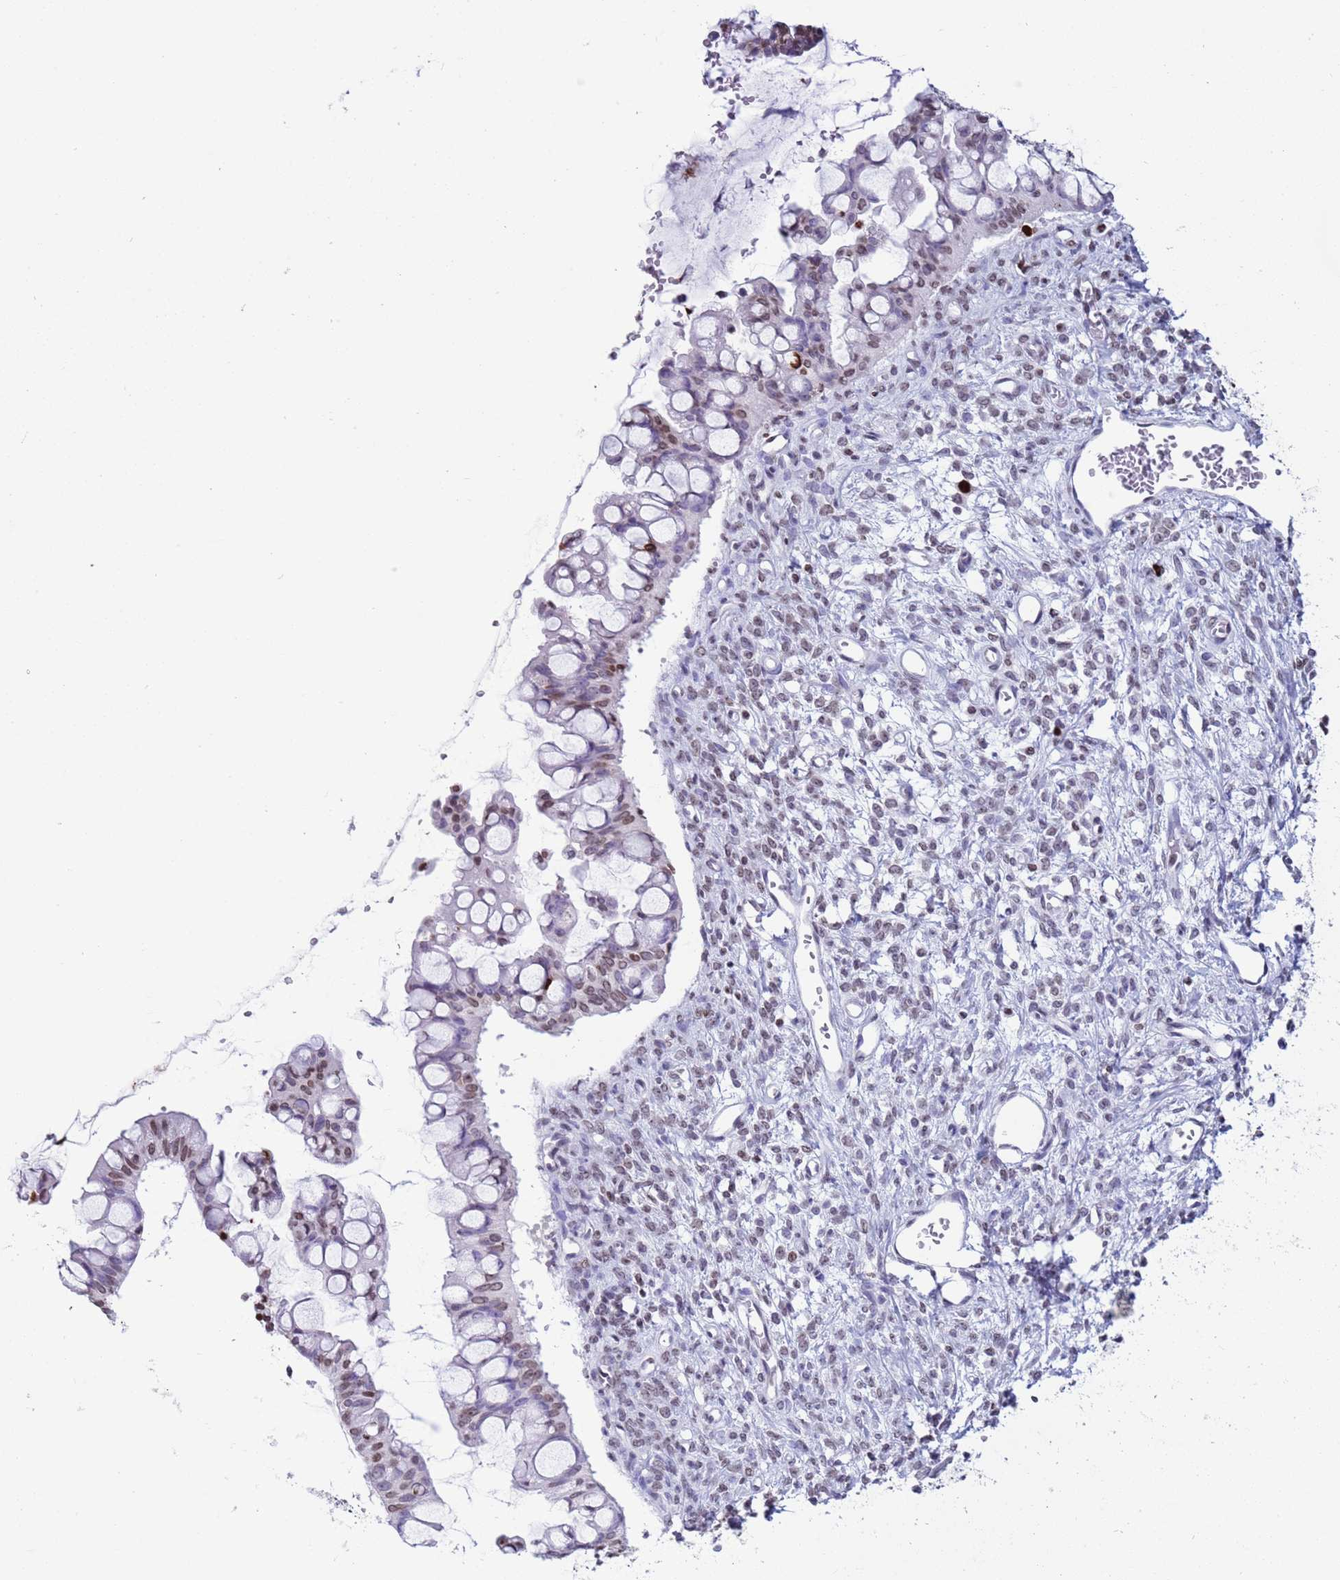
{"staining": {"intensity": "moderate", "quantity": "25%-75%", "location": "nuclear"}, "tissue": "ovarian cancer", "cell_type": "Tumor cells", "image_type": "cancer", "snomed": [{"axis": "morphology", "description": "Cystadenocarcinoma, mucinous, NOS"}, {"axis": "topography", "description": "Ovary"}], "caption": "This histopathology image shows immunohistochemistry (IHC) staining of human ovarian cancer, with medium moderate nuclear expression in about 25%-75% of tumor cells.", "gene": "H4C8", "patient": {"sex": "female", "age": 73}}